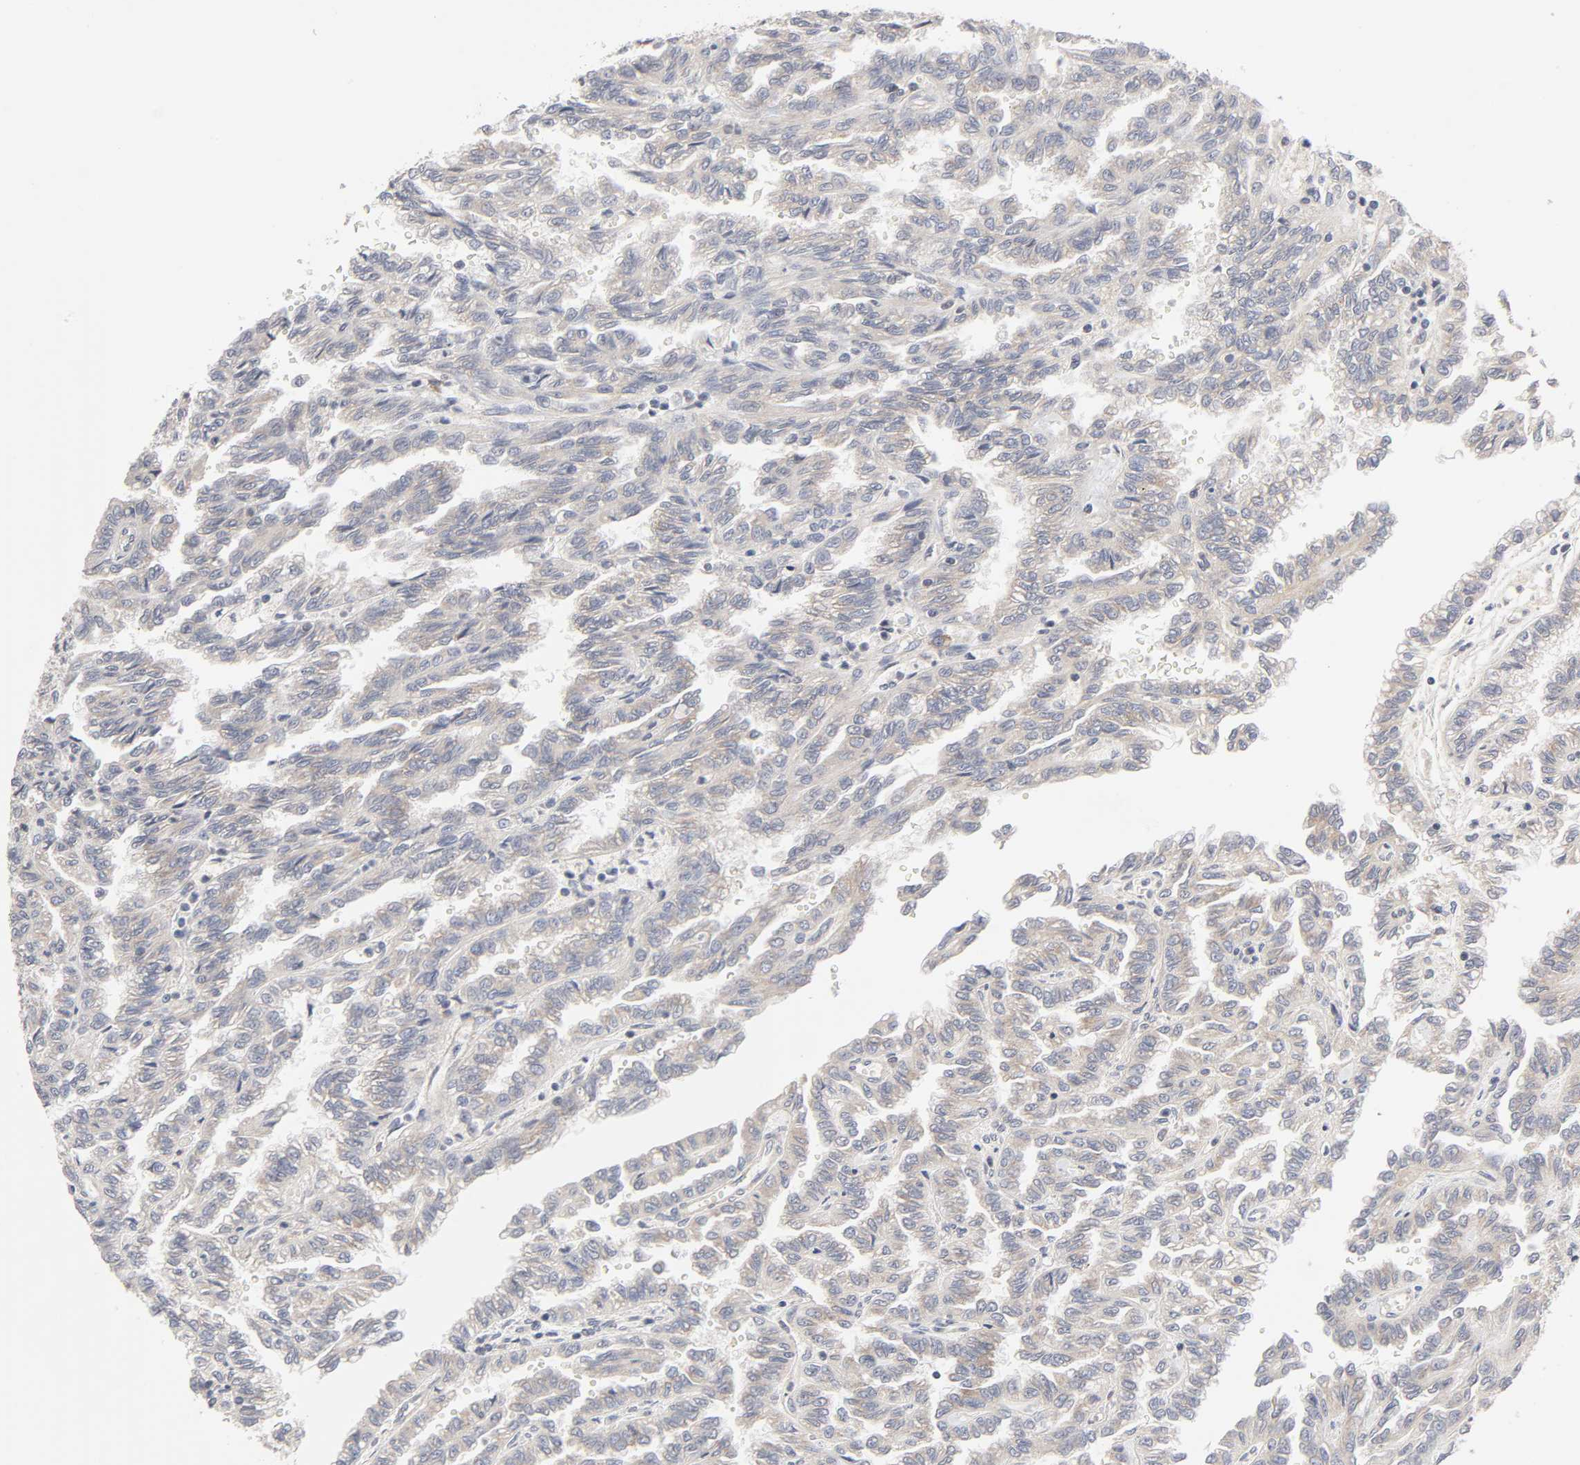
{"staining": {"intensity": "weak", "quantity": ">75%", "location": "cytoplasmic/membranous"}, "tissue": "renal cancer", "cell_type": "Tumor cells", "image_type": "cancer", "snomed": [{"axis": "morphology", "description": "Inflammation, NOS"}, {"axis": "morphology", "description": "Adenocarcinoma, NOS"}, {"axis": "topography", "description": "Kidney"}], "caption": "A high-resolution image shows immunohistochemistry staining of renal cancer (adenocarcinoma), which displays weak cytoplasmic/membranous positivity in about >75% of tumor cells.", "gene": "IL4R", "patient": {"sex": "male", "age": 68}}